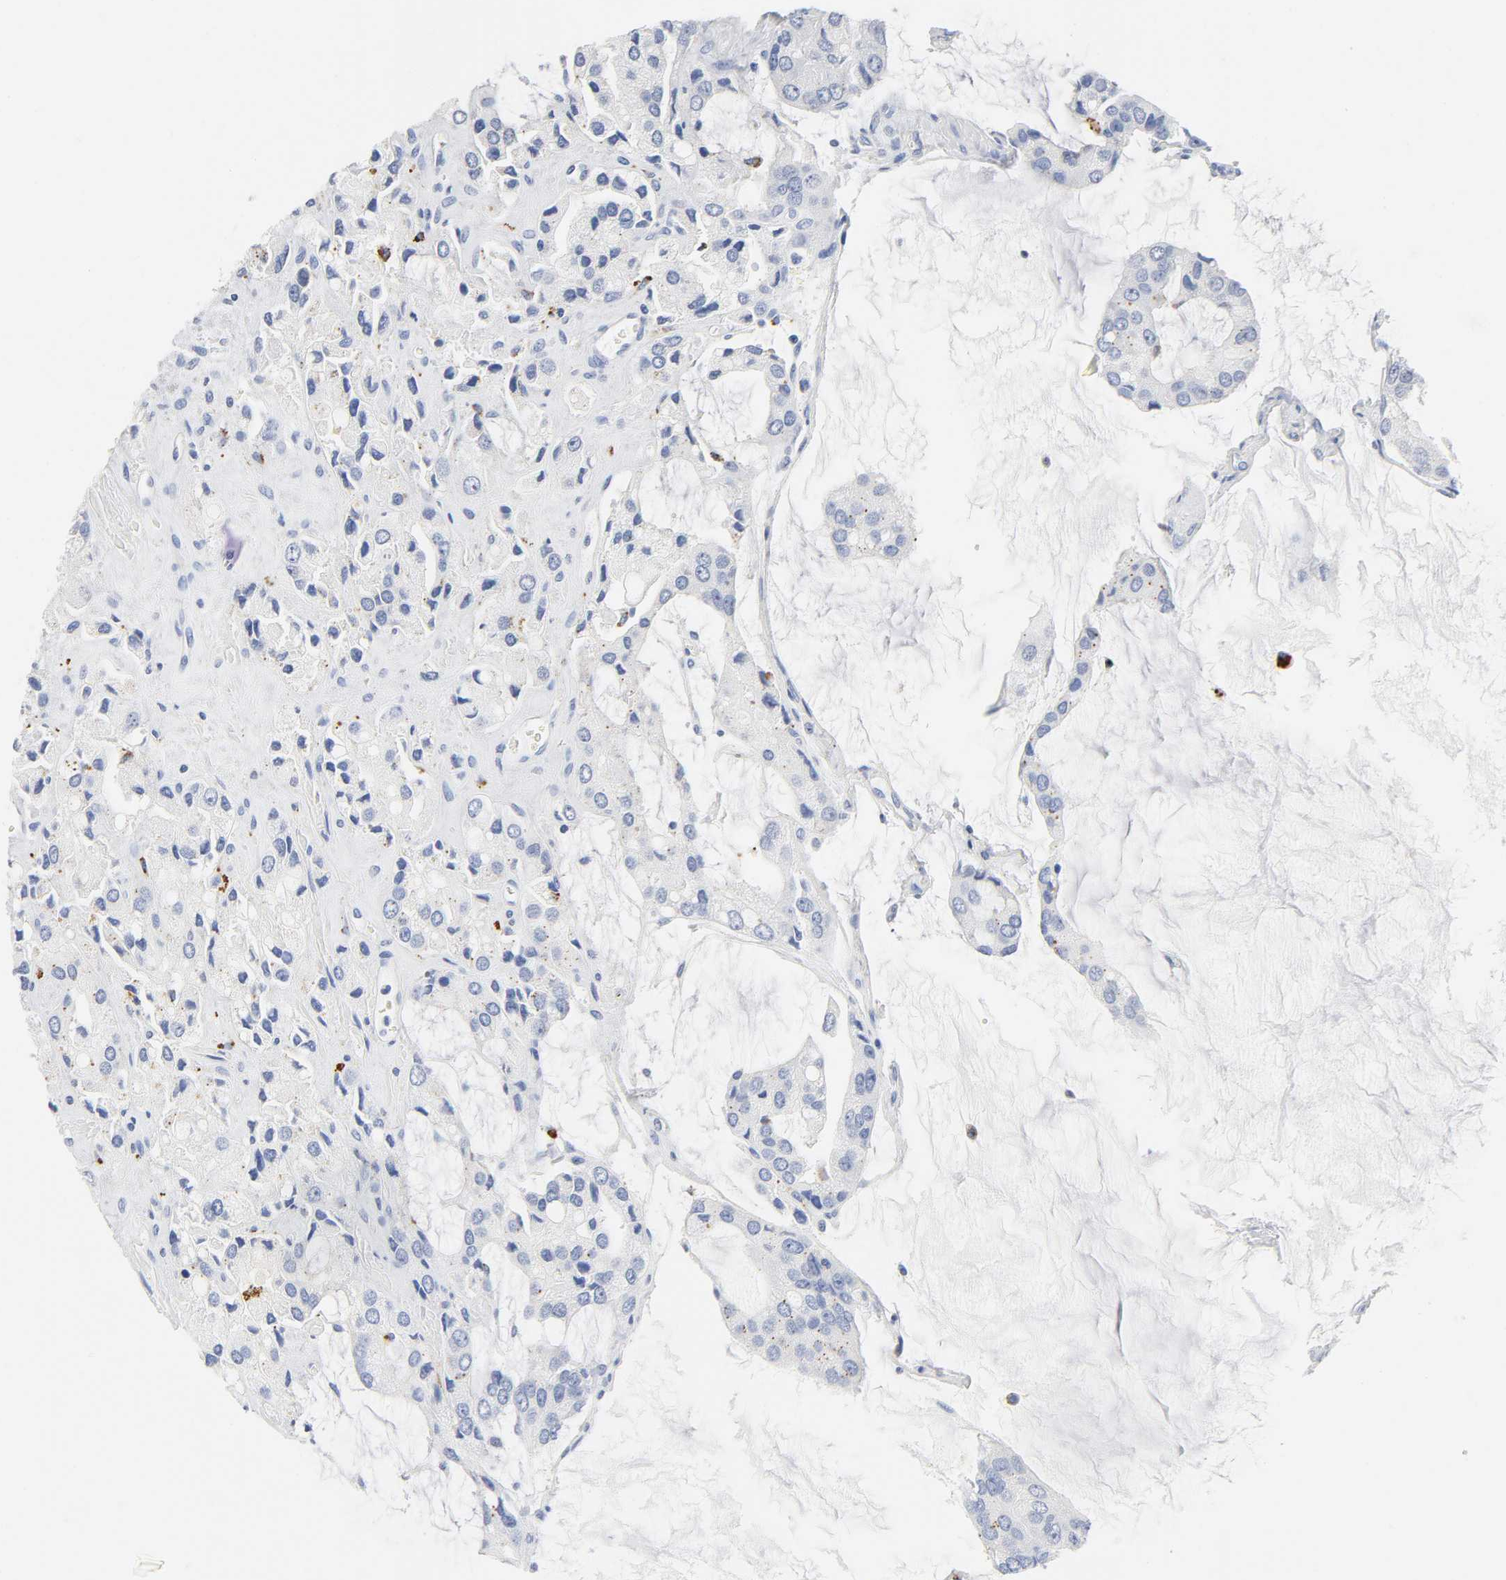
{"staining": {"intensity": "moderate", "quantity": "<25%", "location": "cytoplasmic/membranous"}, "tissue": "prostate cancer", "cell_type": "Tumor cells", "image_type": "cancer", "snomed": [{"axis": "morphology", "description": "Adenocarcinoma, High grade"}, {"axis": "topography", "description": "Prostate"}], "caption": "Protein expression by immunohistochemistry (IHC) demonstrates moderate cytoplasmic/membranous positivity in approximately <25% of tumor cells in high-grade adenocarcinoma (prostate).", "gene": "PLP1", "patient": {"sex": "male", "age": 67}}